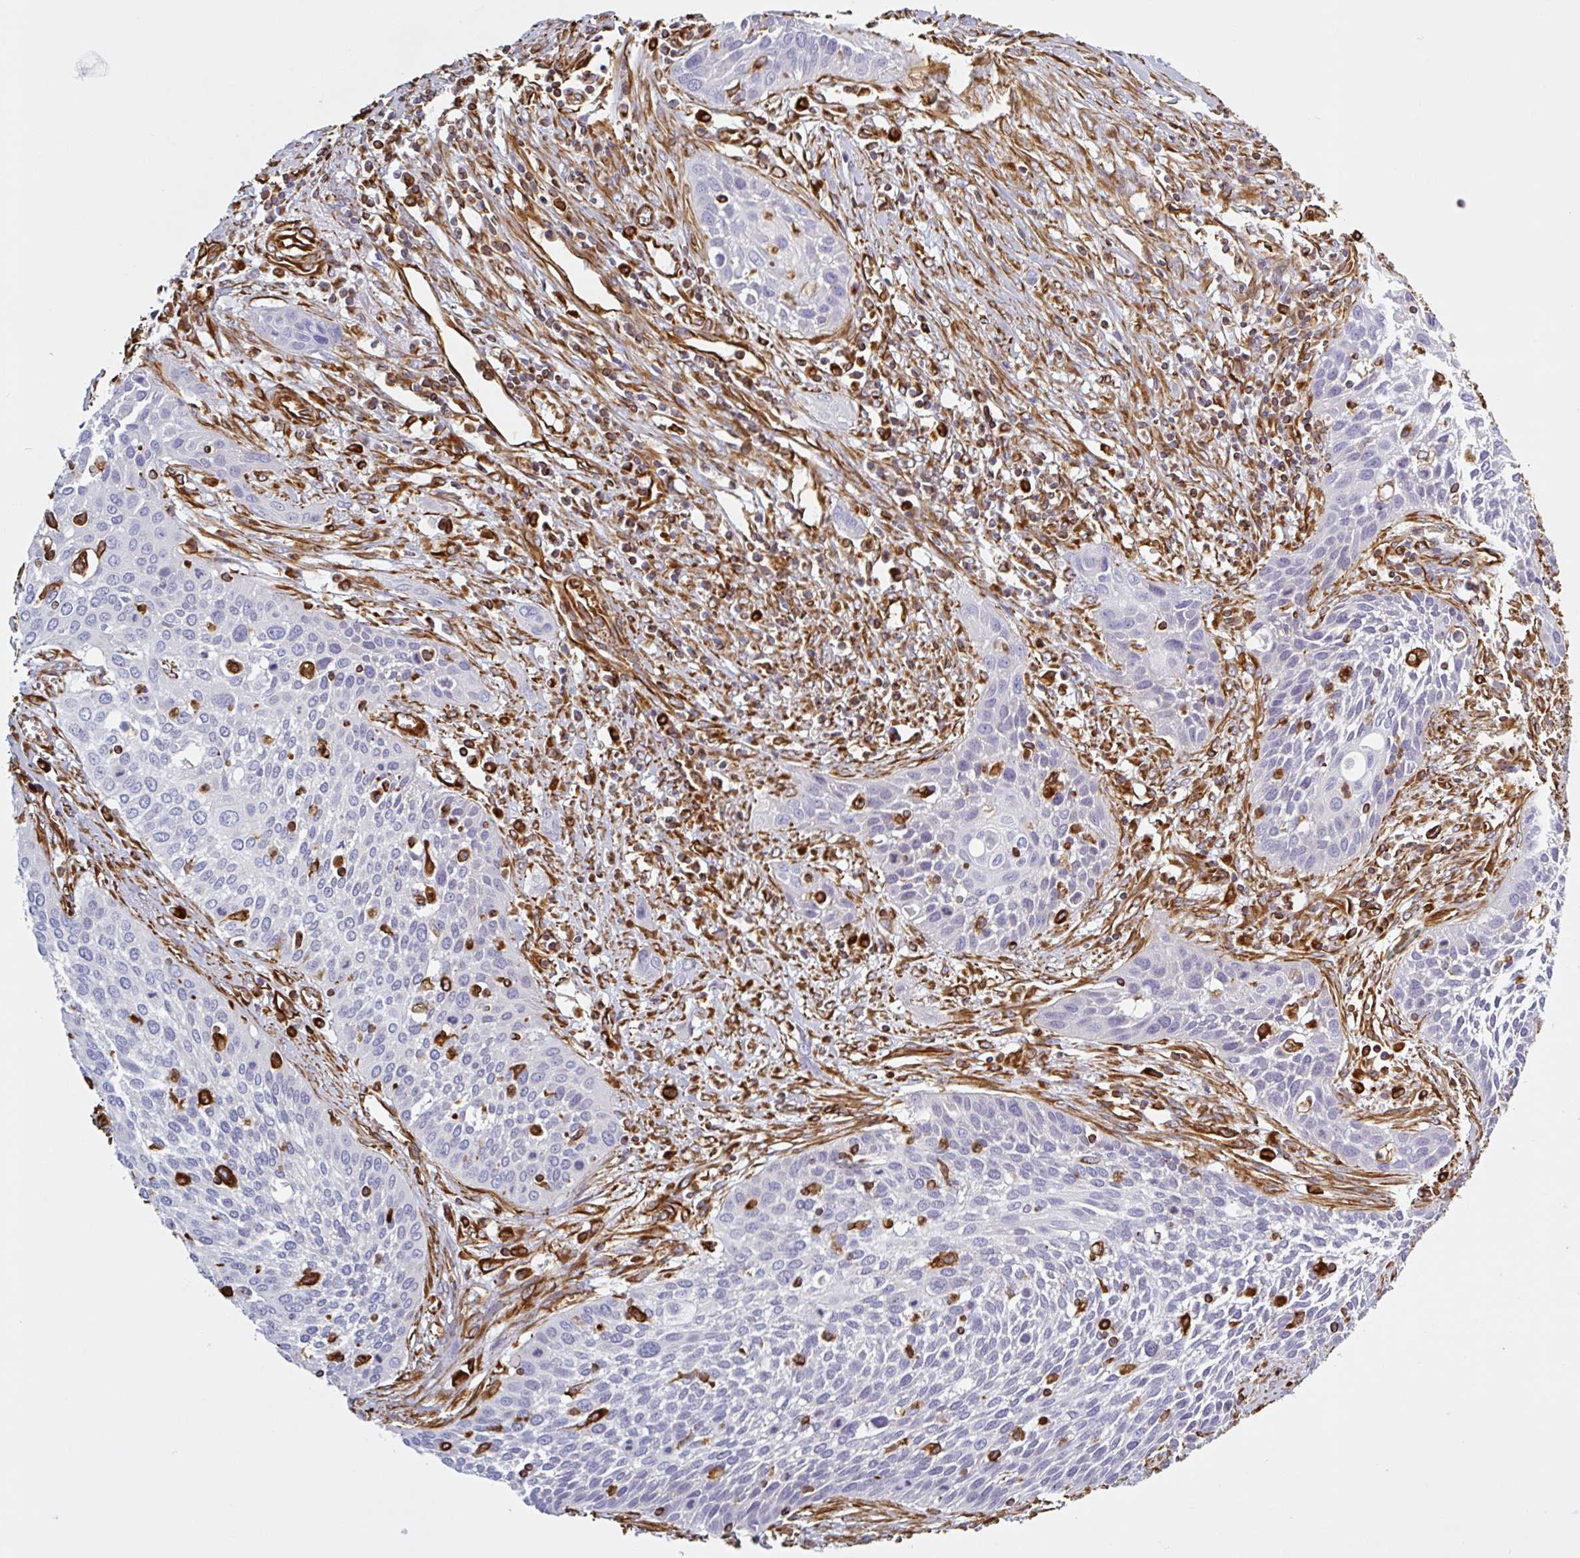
{"staining": {"intensity": "negative", "quantity": "none", "location": "none"}, "tissue": "cervical cancer", "cell_type": "Tumor cells", "image_type": "cancer", "snomed": [{"axis": "morphology", "description": "Squamous cell carcinoma, NOS"}, {"axis": "topography", "description": "Cervix"}], "caption": "There is no significant expression in tumor cells of cervical cancer.", "gene": "PPFIA1", "patient": {"sex": "female", "age": 34}}